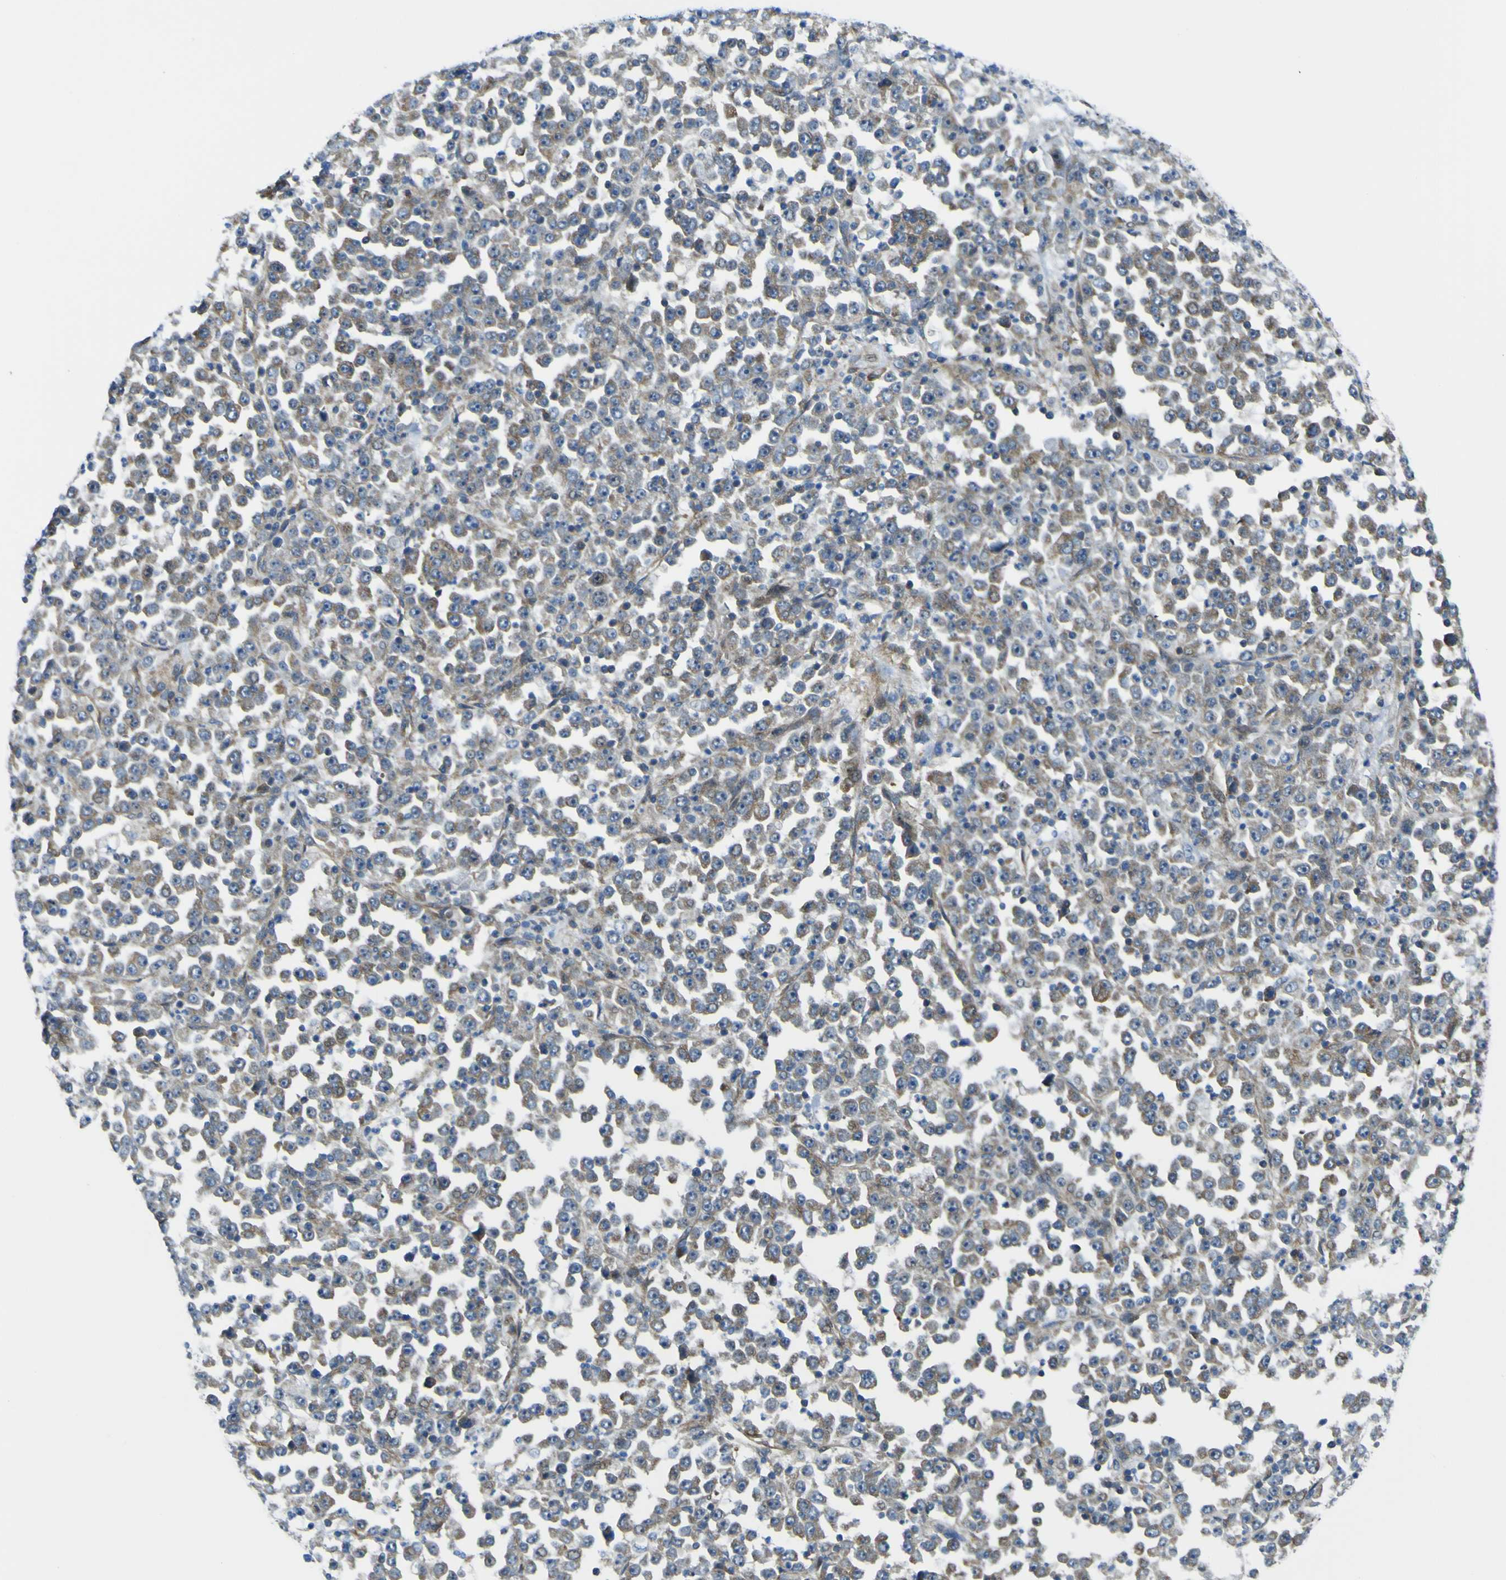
{"staining": {"intensity": "moderate", "quantity": ">75%", "location": "cytoplasmic/membranous"}, "tissue": "stomach cancer", "cell_type": "Tumor cells", "image_type": "cancer", "snomed": [{"axis": "morphology", "description": "Normal tissue, NOS"}, {"axis": "morphology", "description": "Adenocarcinoma, NOS"}, {"axis": "topography", "description": "Stomach, upper"}, {"axis": "topography", "description": "Stomach"}], "caption": "Brown immunohistochemical staining in human adenocarcinoma (stomach) displays moderate cytoplasmic/membranous expression in approximately >75% of tumor cells. (brown staining indicates protein expression, while blue staining denotes nuclei).", "gene": "KDM7A", "patient": {"sex": "male", "age": 59}}